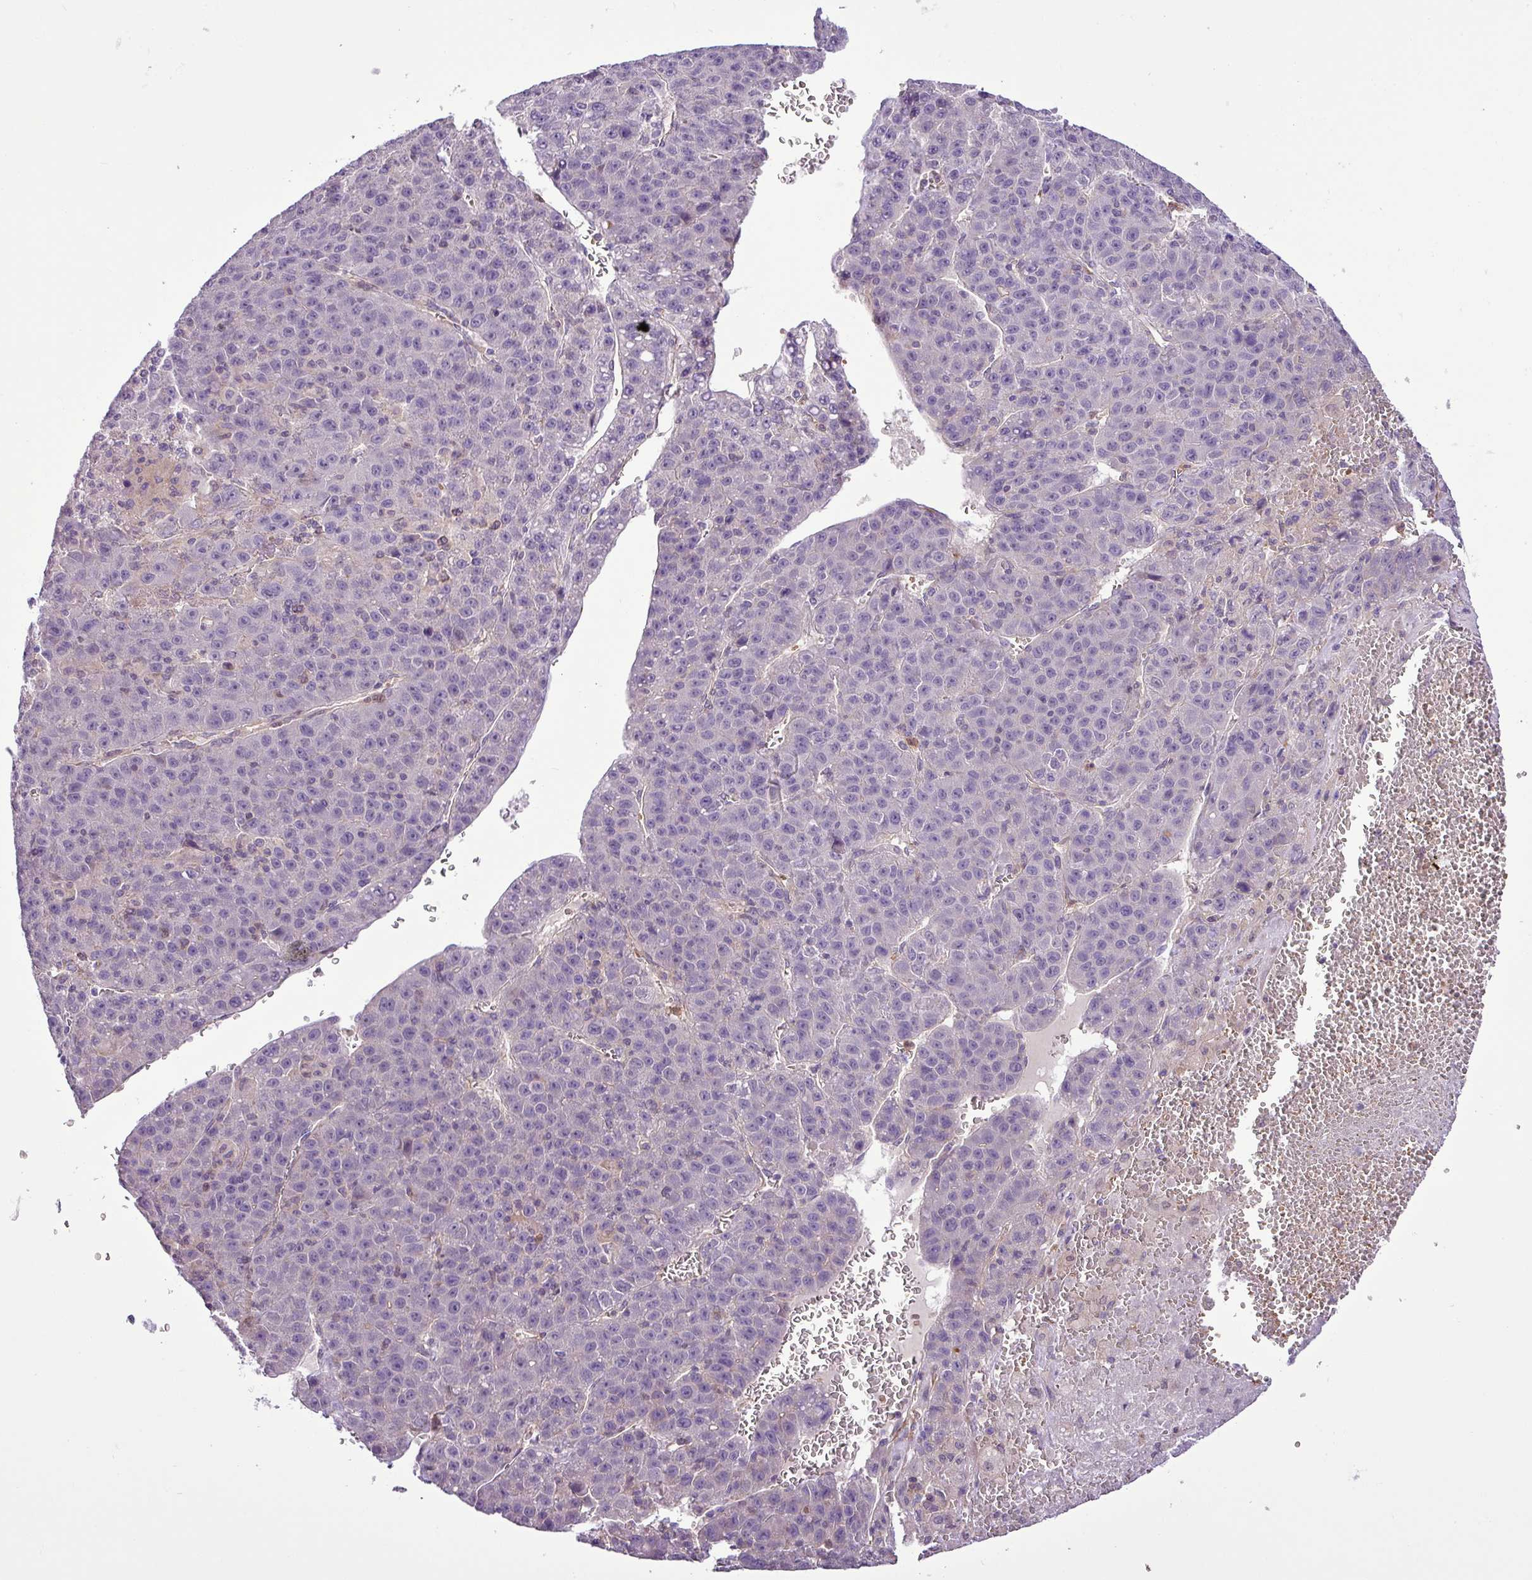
{"staining": {"intensity": "negative", "quantity": "none", "location": "none"}, "tissue": "liver cancer", "cell_type": "Tumor cells", "image_type": "cancer", "snomed": [{"axis": "morphology", "description": "Carcinoma, Hepatocellular, NOS"}, {"axis": "topography", "description": "Liver"}], "caption": "There is no significant positivity in tumor cells of hepatocellular carcinoma (liver).", "gene": "NBEAL2", "patient": {"sex": "female", "age": 53}}